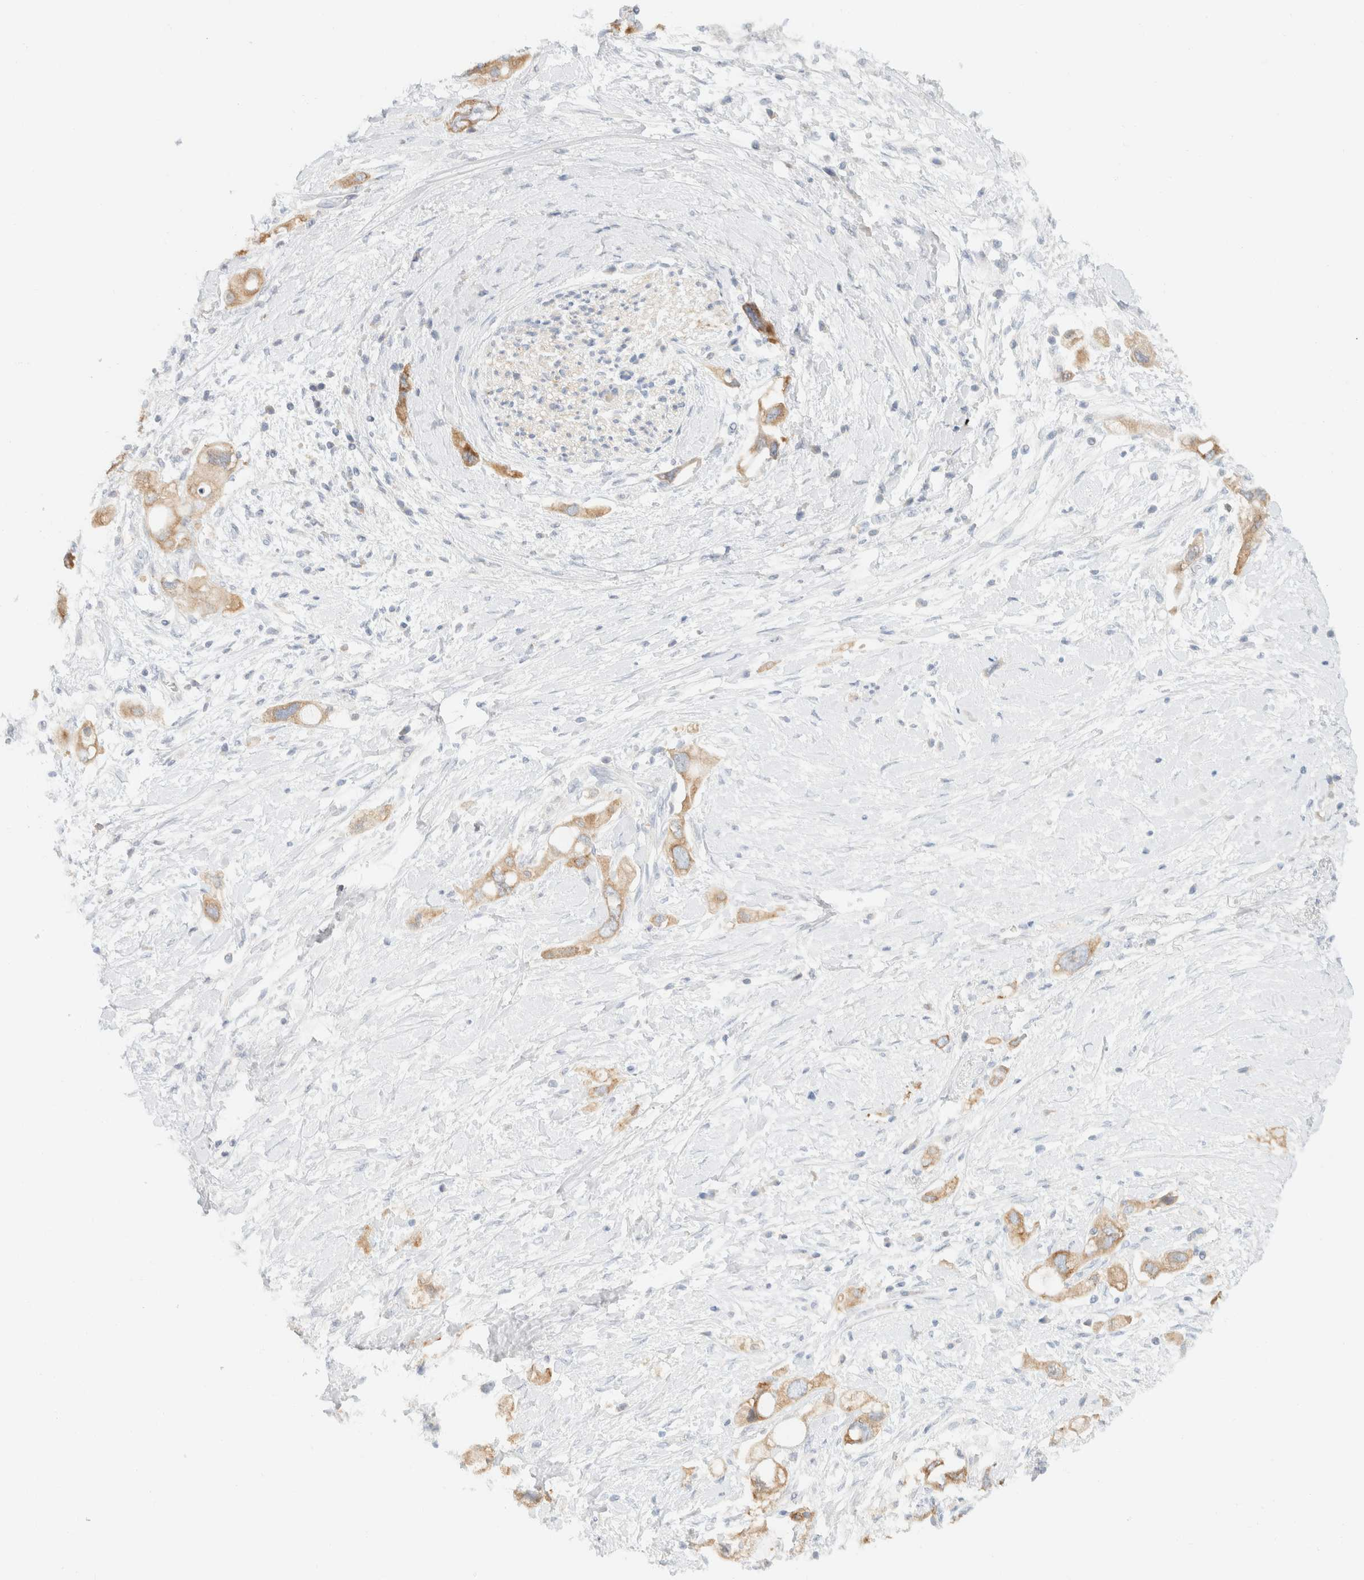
{"staining": {"intensity": "weak", "quantity": ">75%", "location": "cytoplasmic/membranous"}, "tissue": "pancreatic cancer", "cell_type": "Tumor cells", "image_type": "cancer", "snomed": [{"axis": "morphology", "description": "Adenocarcinoma, NOS"}, {"axis": "topography", "description": "Pancreas"}], "caption": "High-power microscopy captured an IHC micrograph of adenocarcinoma (pancreatic), revealing weak cytoplasmic/membranous staining in approximately >75% of tumor cells.", "gene": "SH3GLB2", "patient": {"sex": "female", "age": 56}}